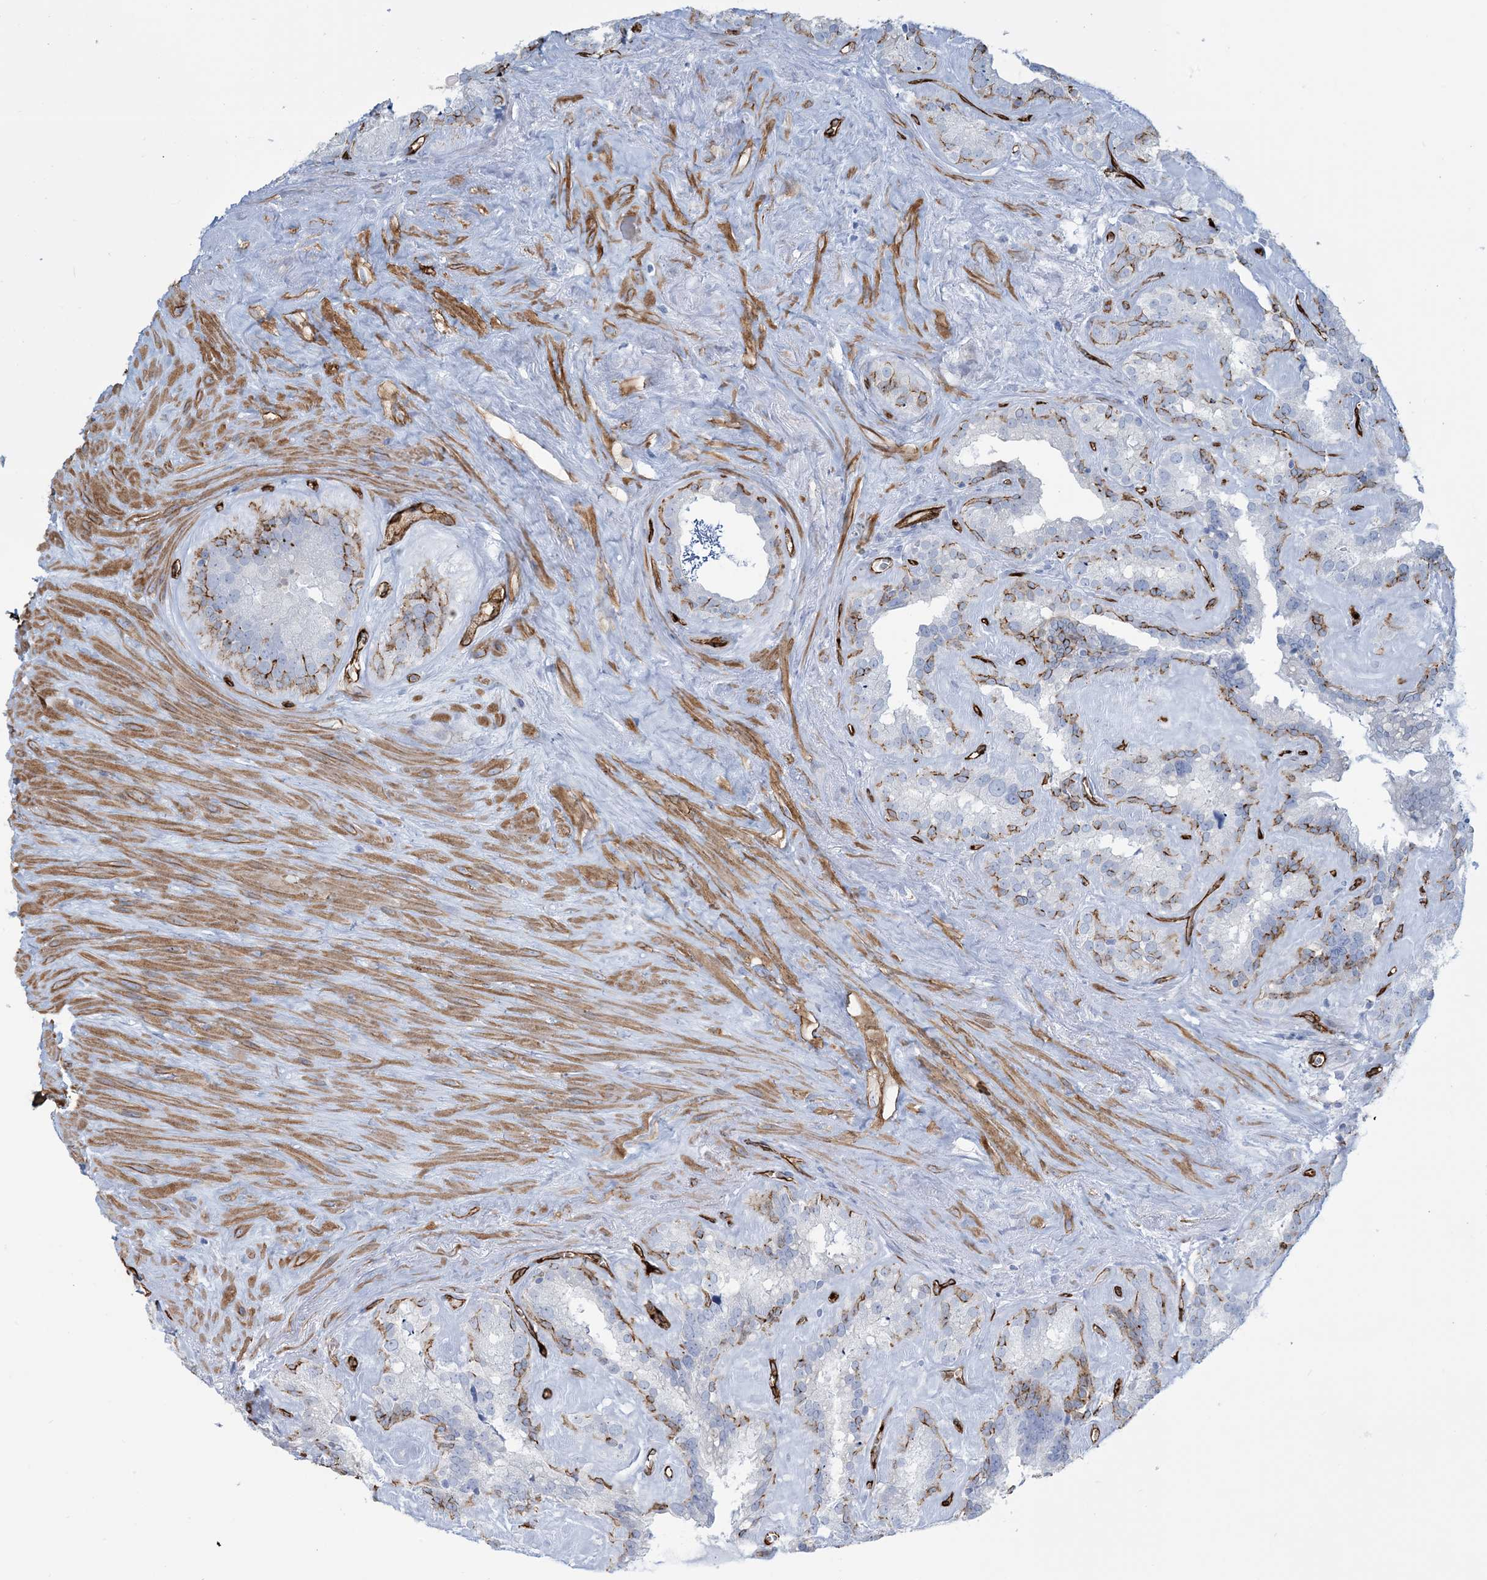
{"staining": {"intensity": "moderate", "quantity": "<25%", "location": "cytoplasmic/membranous"}, "tissue": "seminal vesicle", "cell_type": "Glandular cells", "image_type": "normal", "snomed": [{"axis": "morphology", "description": "Normal tissue, NOS"}, {"axis": "topography", "description": "Prostate"}, {"axis": "topography", "description": "Seminal veicle"}], "caption": "This image displays IHC staining of unremarkable seminal vesicle, with low moderate cytoplasmic/membranous staining in approximately <25% of glandular cells.", "gene": "EPS8L3", "patient": {"sex": "male", "age": 59}}